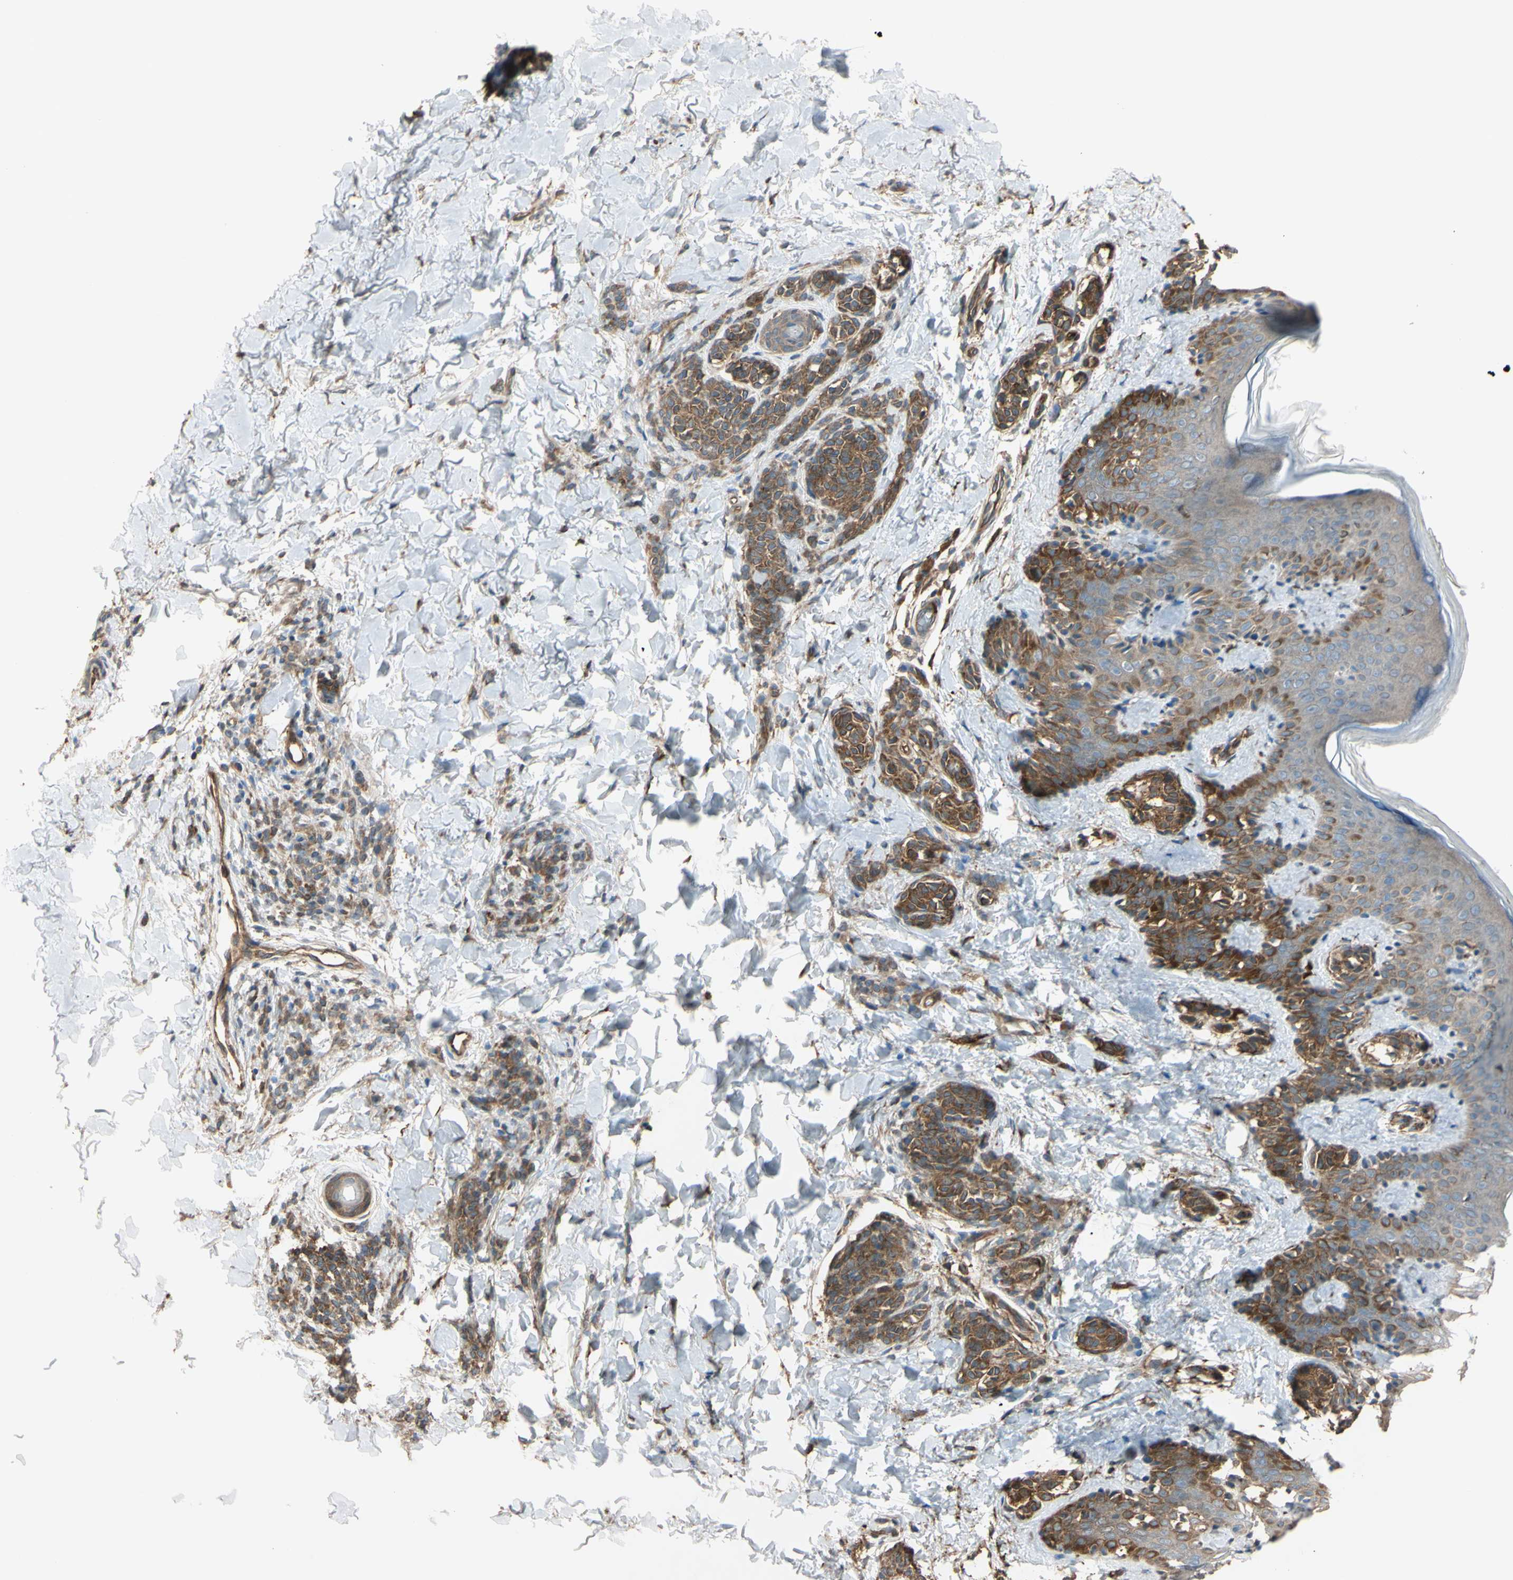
{"staining": {"intensity": "negative", "quantity": "none", "location": "none"}, "tissue": "skin", "cell_type": "Fibroblasts", "image_type": "normal", "snomed": [{"axis": "morphology", "description": "Normal tissue, NOS"}, {"axis": "topography", "description": "Skin"}], "caption": "Human skin stained for a protein using immunohistochemistry (IHC) reveals no expression in fibroblasts.", "gene": "PTPN12", "patient": {"sex": "male", "age": 16}}